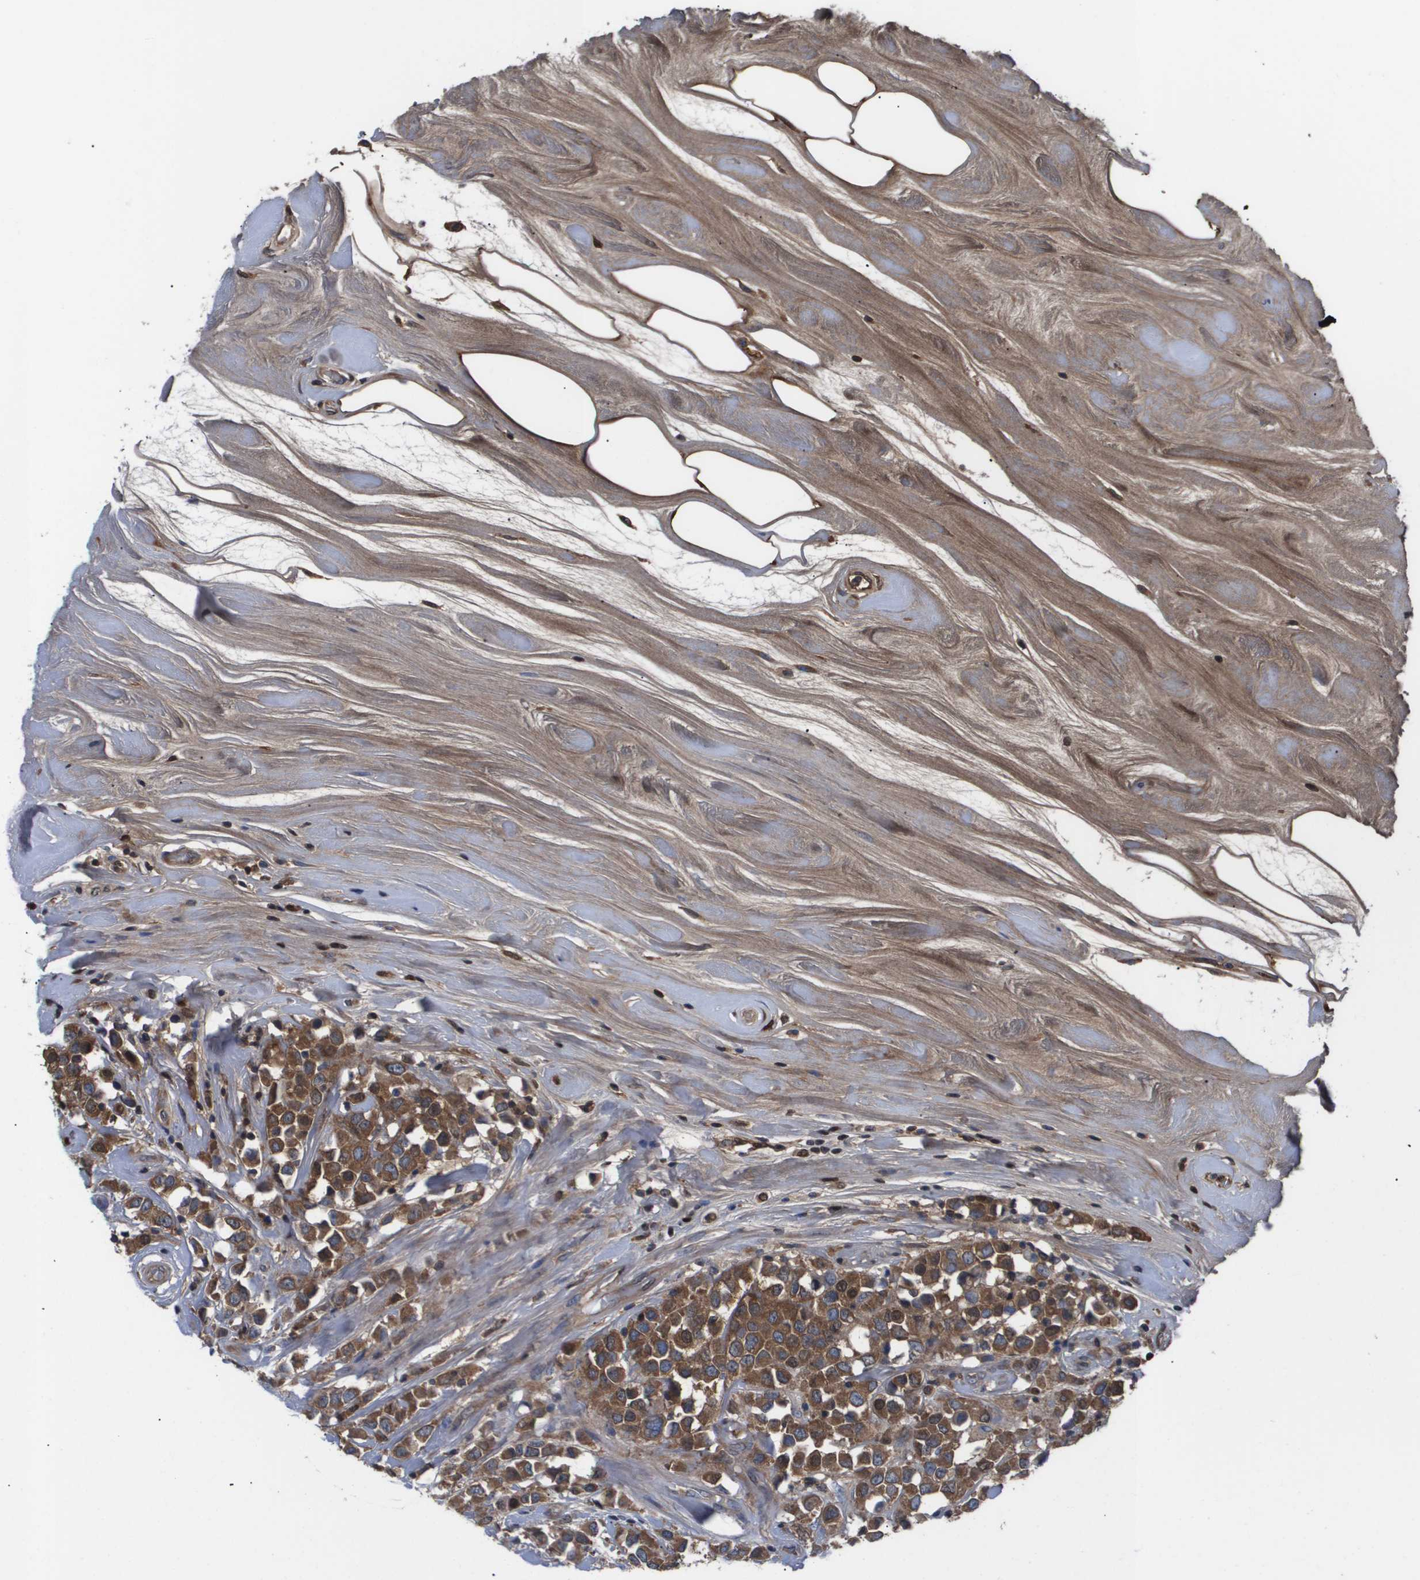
{"staining": {"intensity": "moderate", "quantity": ">75%", "location": "cytoplasmic/membranous"}, "tissue": "breast cancer", "cell_type": "Tumor cells", "image_type": "cancer", "snomed": [{"axis": "morphology", "description": "Duct carcinoma"}, {"axis": "topography", "description": "Breast"}], "caption": "Immunohistochemical staining of human breast cancer exhibits moderate cytoplasmic/membranous protein staining in about >75% of tumor cells.", "gene": "SERPINA6", "patient": {"sex": "female", "age": 61}}